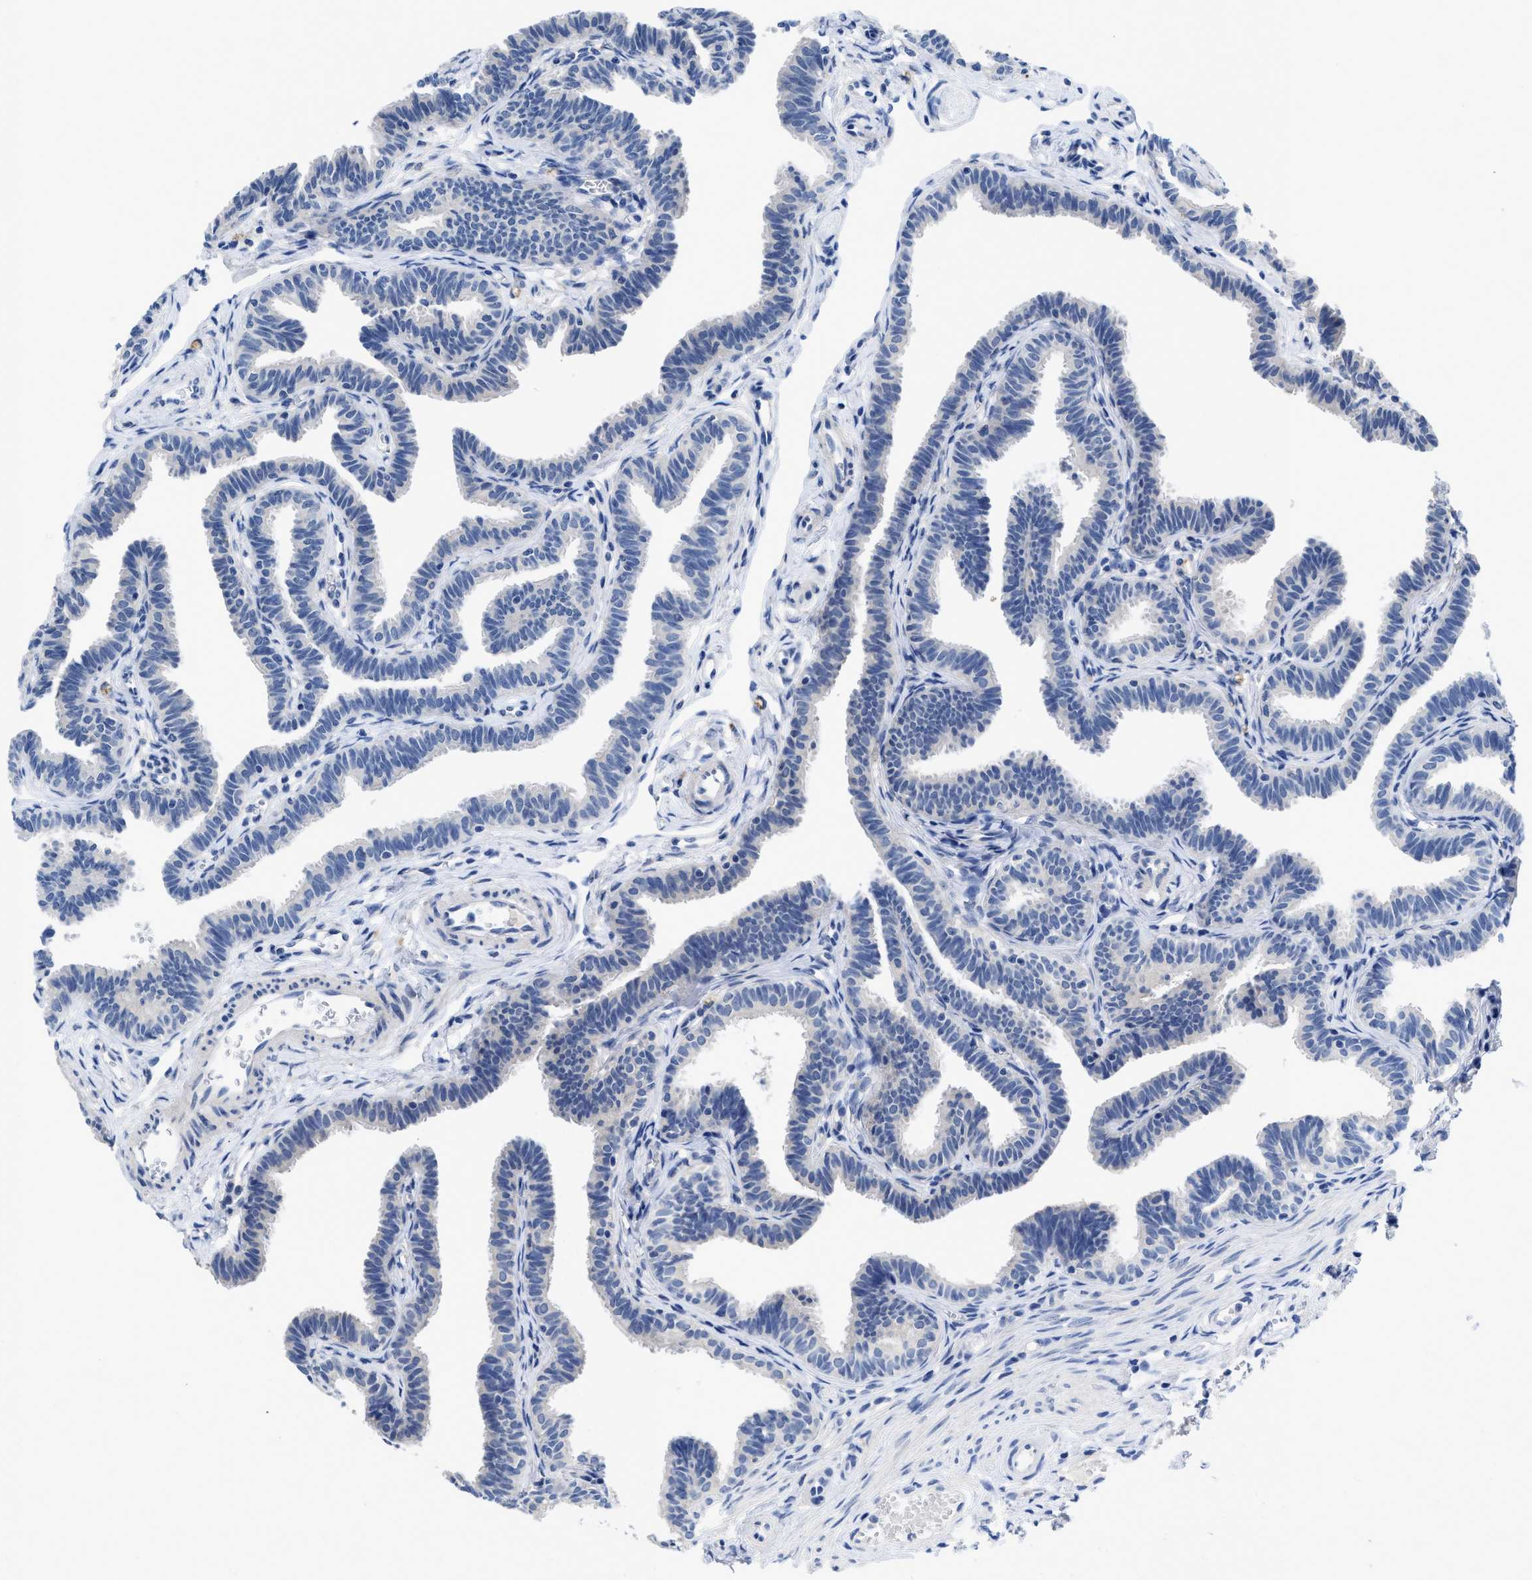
{"staining": {"intensity": "negative", "quantity": "none", "location": "none"}, "tissue": "fallopian tube", "cell_type": "Glandular cells", "image_type": "normal", "snomed": [{"axis": "morphology", "description": "Normal tissue, NOS"}, {"axis": "topography", "description": "Fallopian tube"}, {"axis": "topography", "description": "Ovary"}], "caption": "This is a image of immunohistochemistry staining of benign fallopian tube, which shows no staining in glandular cells.", "gene": "PYY", "patient": {"sex": "female", "age": 23}}